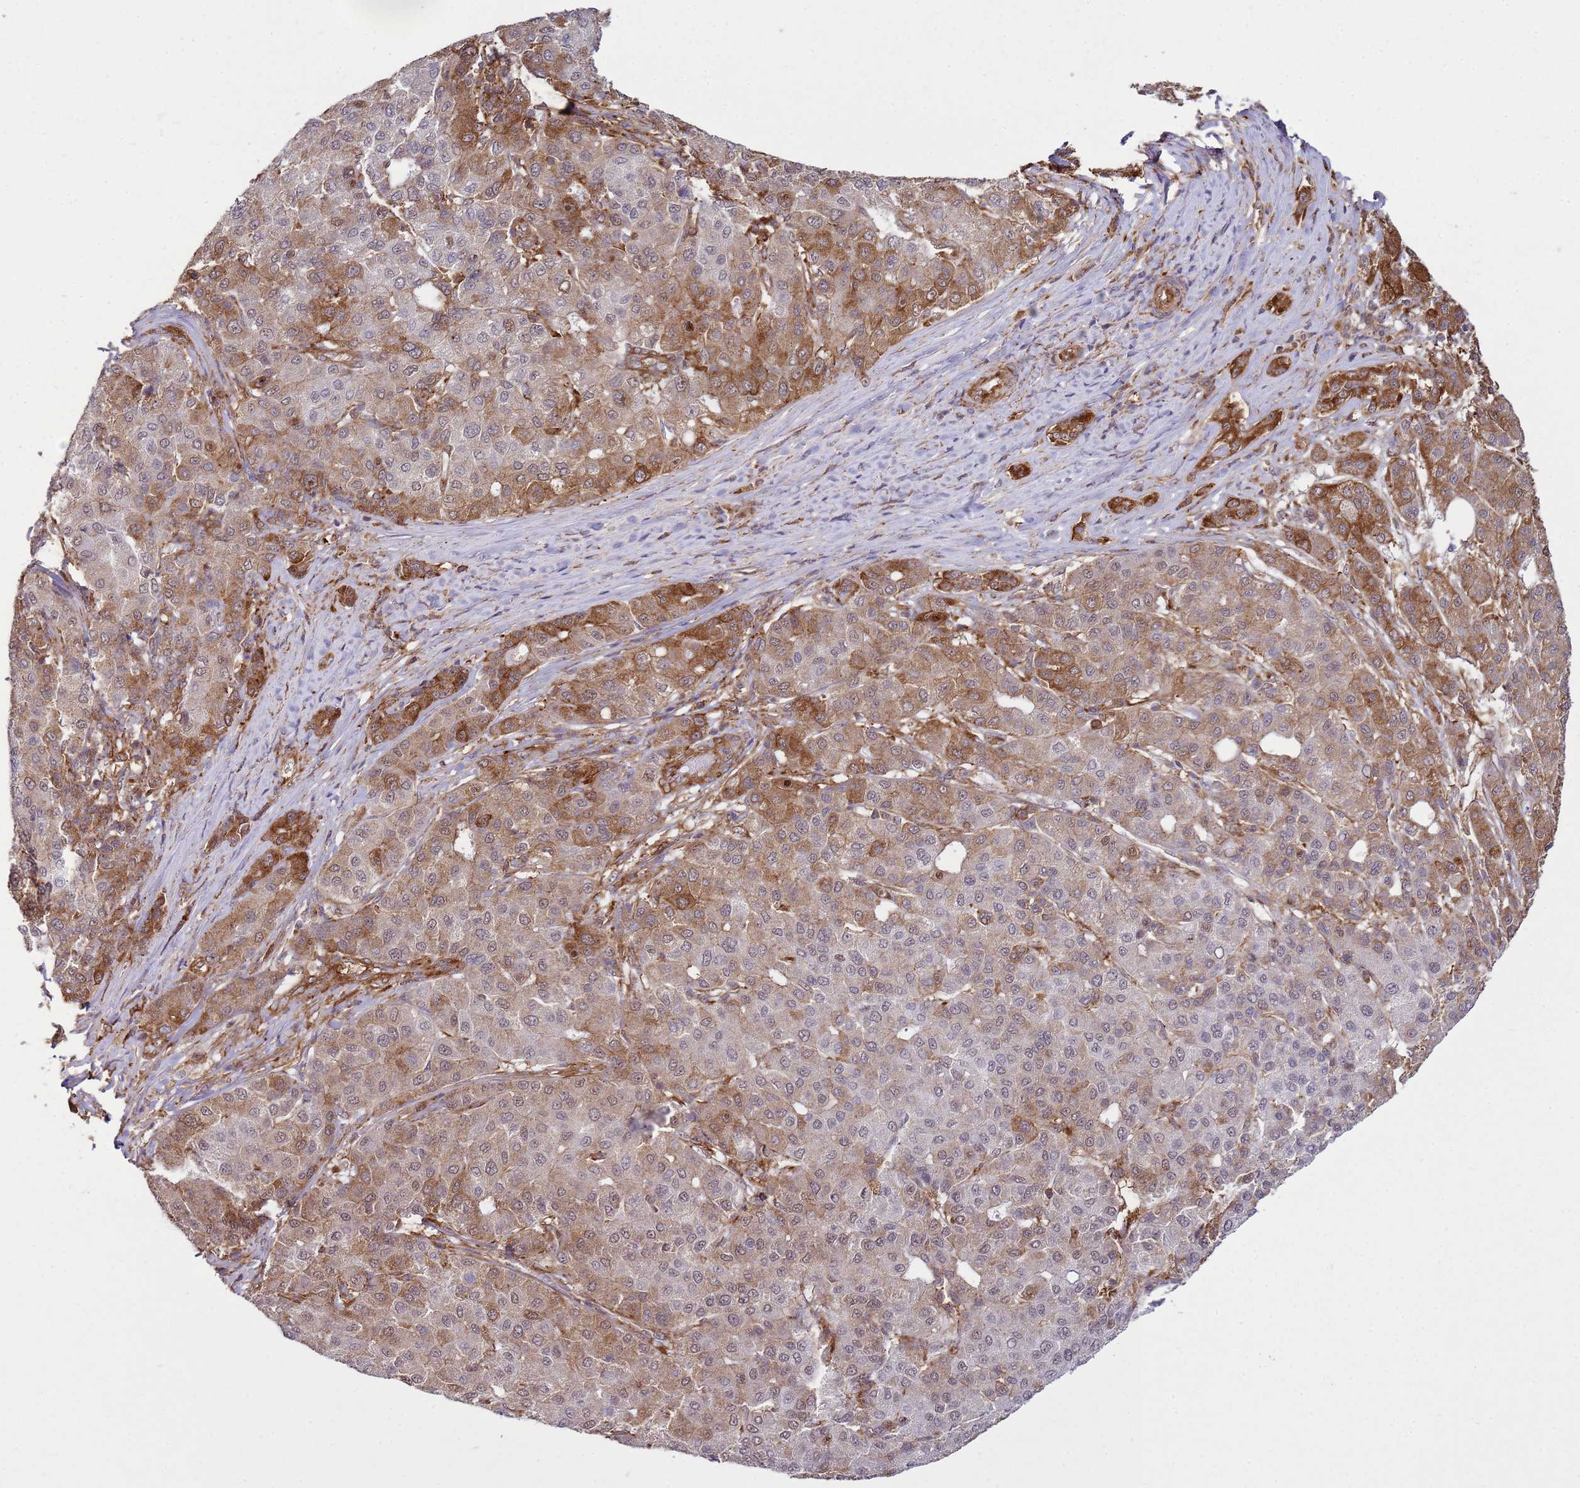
{"staining": {"intensity": "moderate", "quantity": ">75%", "location": "cytoplasmic/membranous"}, "tissue": "liver cancer", "cell_type": "Tumor cells", "image_type": "cancer", "snomed": [{"axis": "morphology", "description": "Carcinoma, Hepatocellular, NOS"}, {"axis": "topography", "description": "Liver"}], "caption": "Protein analysis of hepatocellular carcinoma (liver) tissue shows moderate cytoplasmic/membranous positivity in approximately >75% of tumor cells.", "gene": "GABRE", "patient": {"sex": "male", "age": 65}}